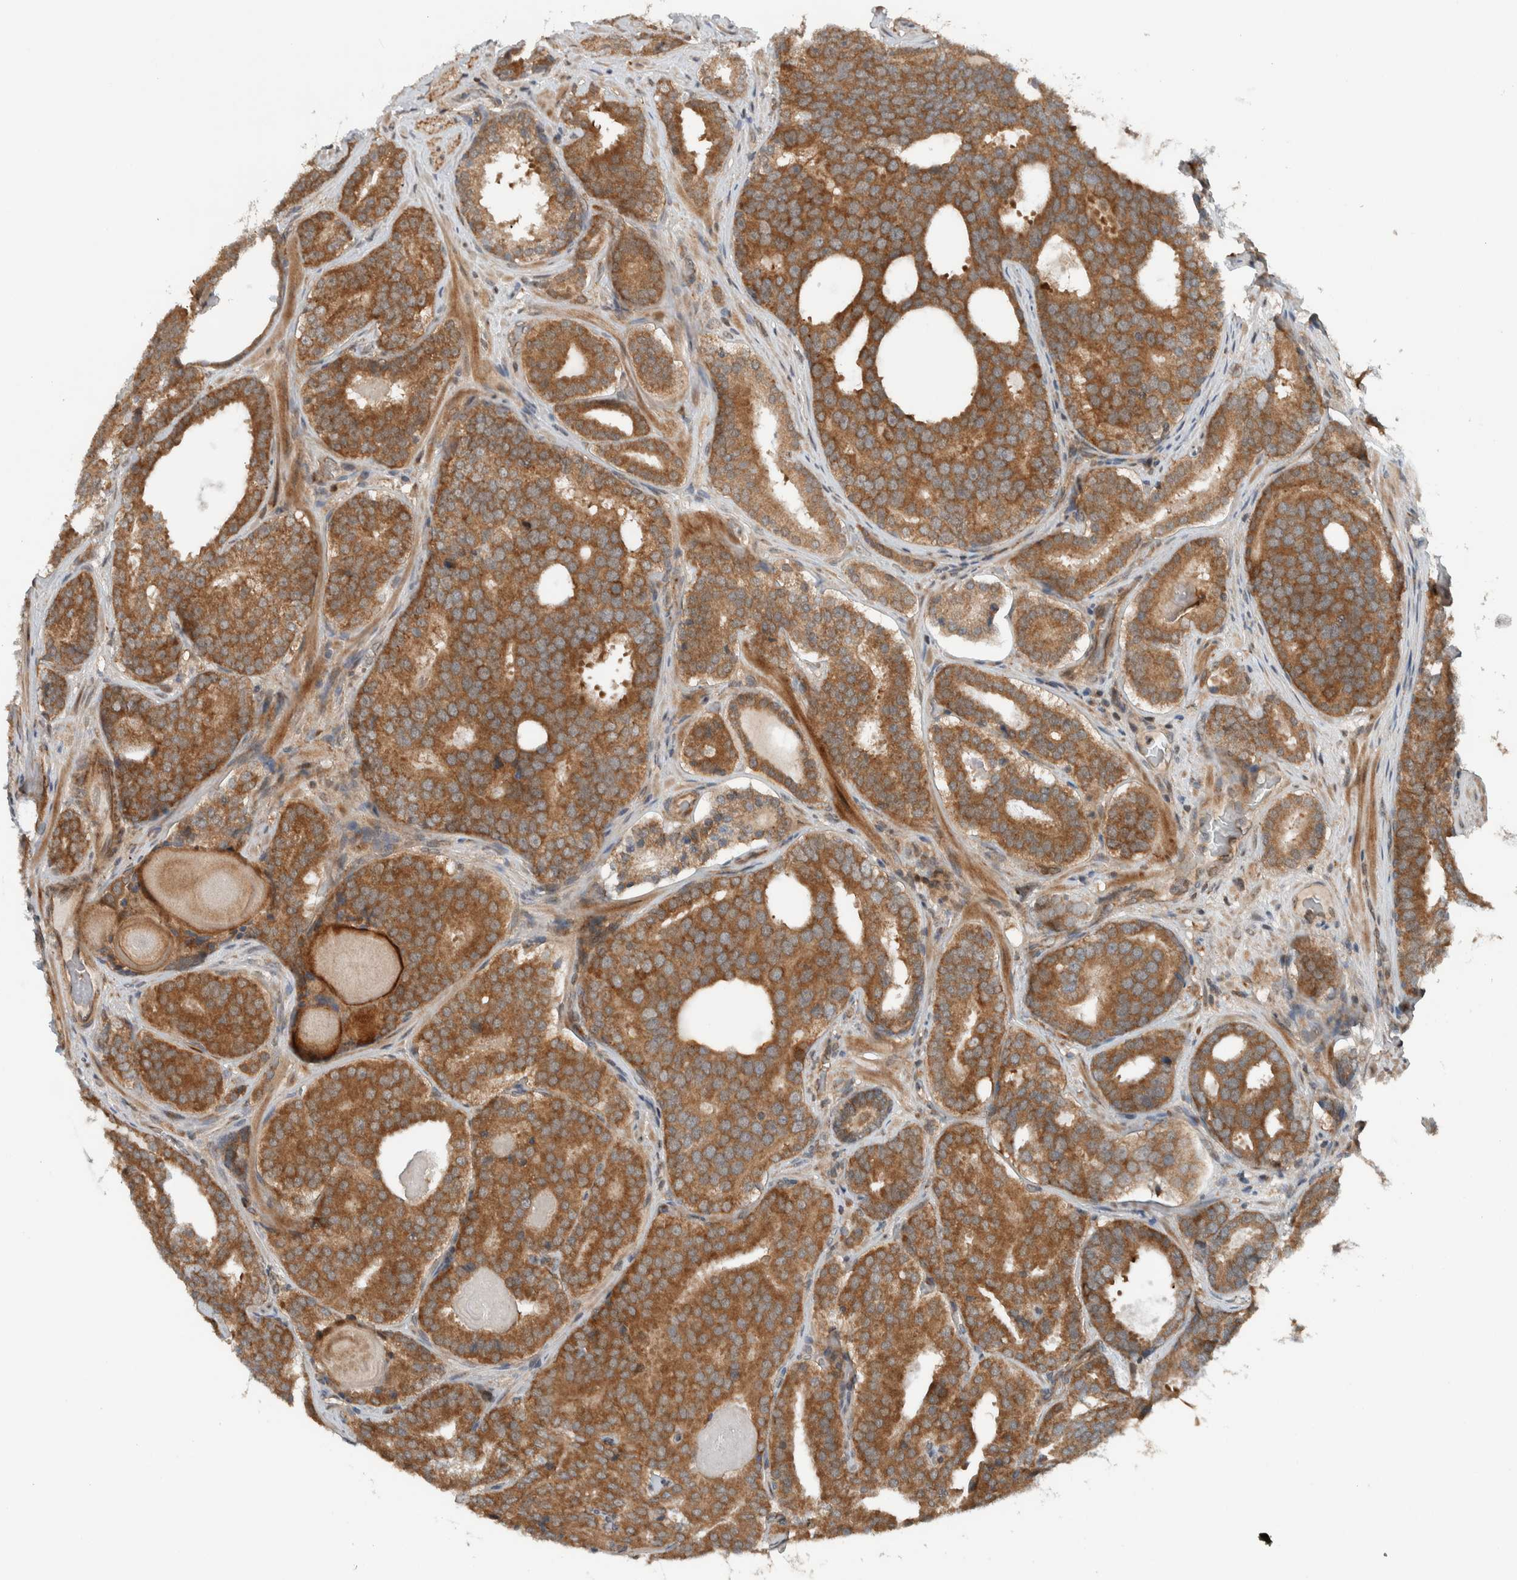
{"staining": {"intensity": "moderate", "quantity": ">75%", "location": "cytoplasmic/membranous"}, "tissue": "prostate cancer", "cell_type": "Tumor cells", "image_type": "cancer", "snomed": [{"axis": "morphology", "description": "Adenocarcinoma, High grade"}, {"axis": "topography", "description": "Prostate"}], "caption": "A medium amount of moderate cytoplasmic/membranous positivity is seen in about >75% of tumor cells in high-grade adenocarcinoma (prostate) tissue. (brown staining indicates protein expression, while blue staining denotes nuclei).", "gene": "KLHL6", "patient": {"sex": "male", "age": 60}}